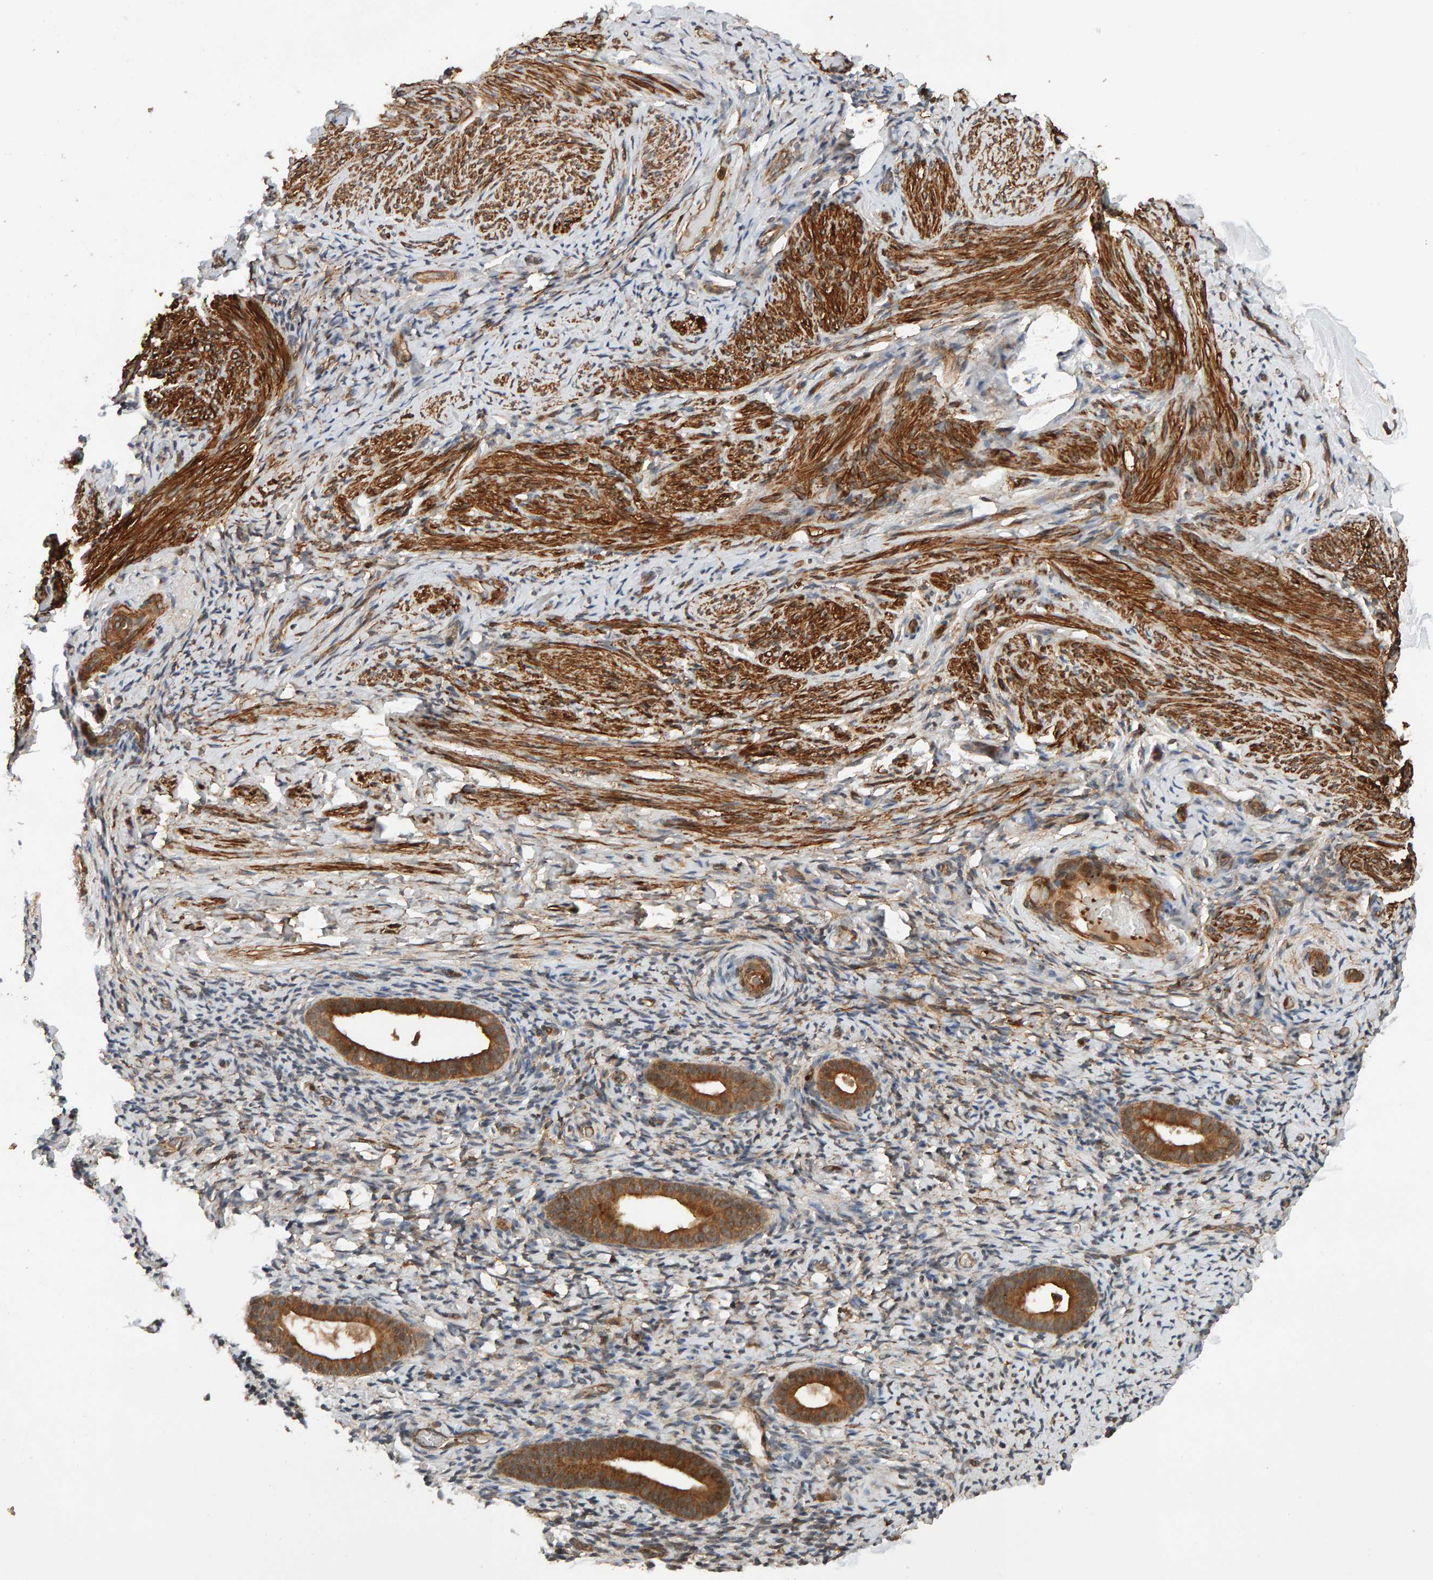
{"staining": {"intensity": "moderate", "quantity": ">75%", "location": "cytoplasmic/membranous"}, "tissue": "endometrium", "cell_type": "Cells in endometrial stroma", "image_type": "normal", "snomed": [{"axis": "morphology", "description": "Normal tissue, NOS"}, {"axis": "topography", "description": "Endometrium"}], "caption": "Cells in endometrial stroma show medium levels of moderate cytoplasmic/membranous staining in approximately >75% of cells in unremarkable human endometrium.", "gene": "SYNRG", "patient": {"sex": "female", "age": 51}}